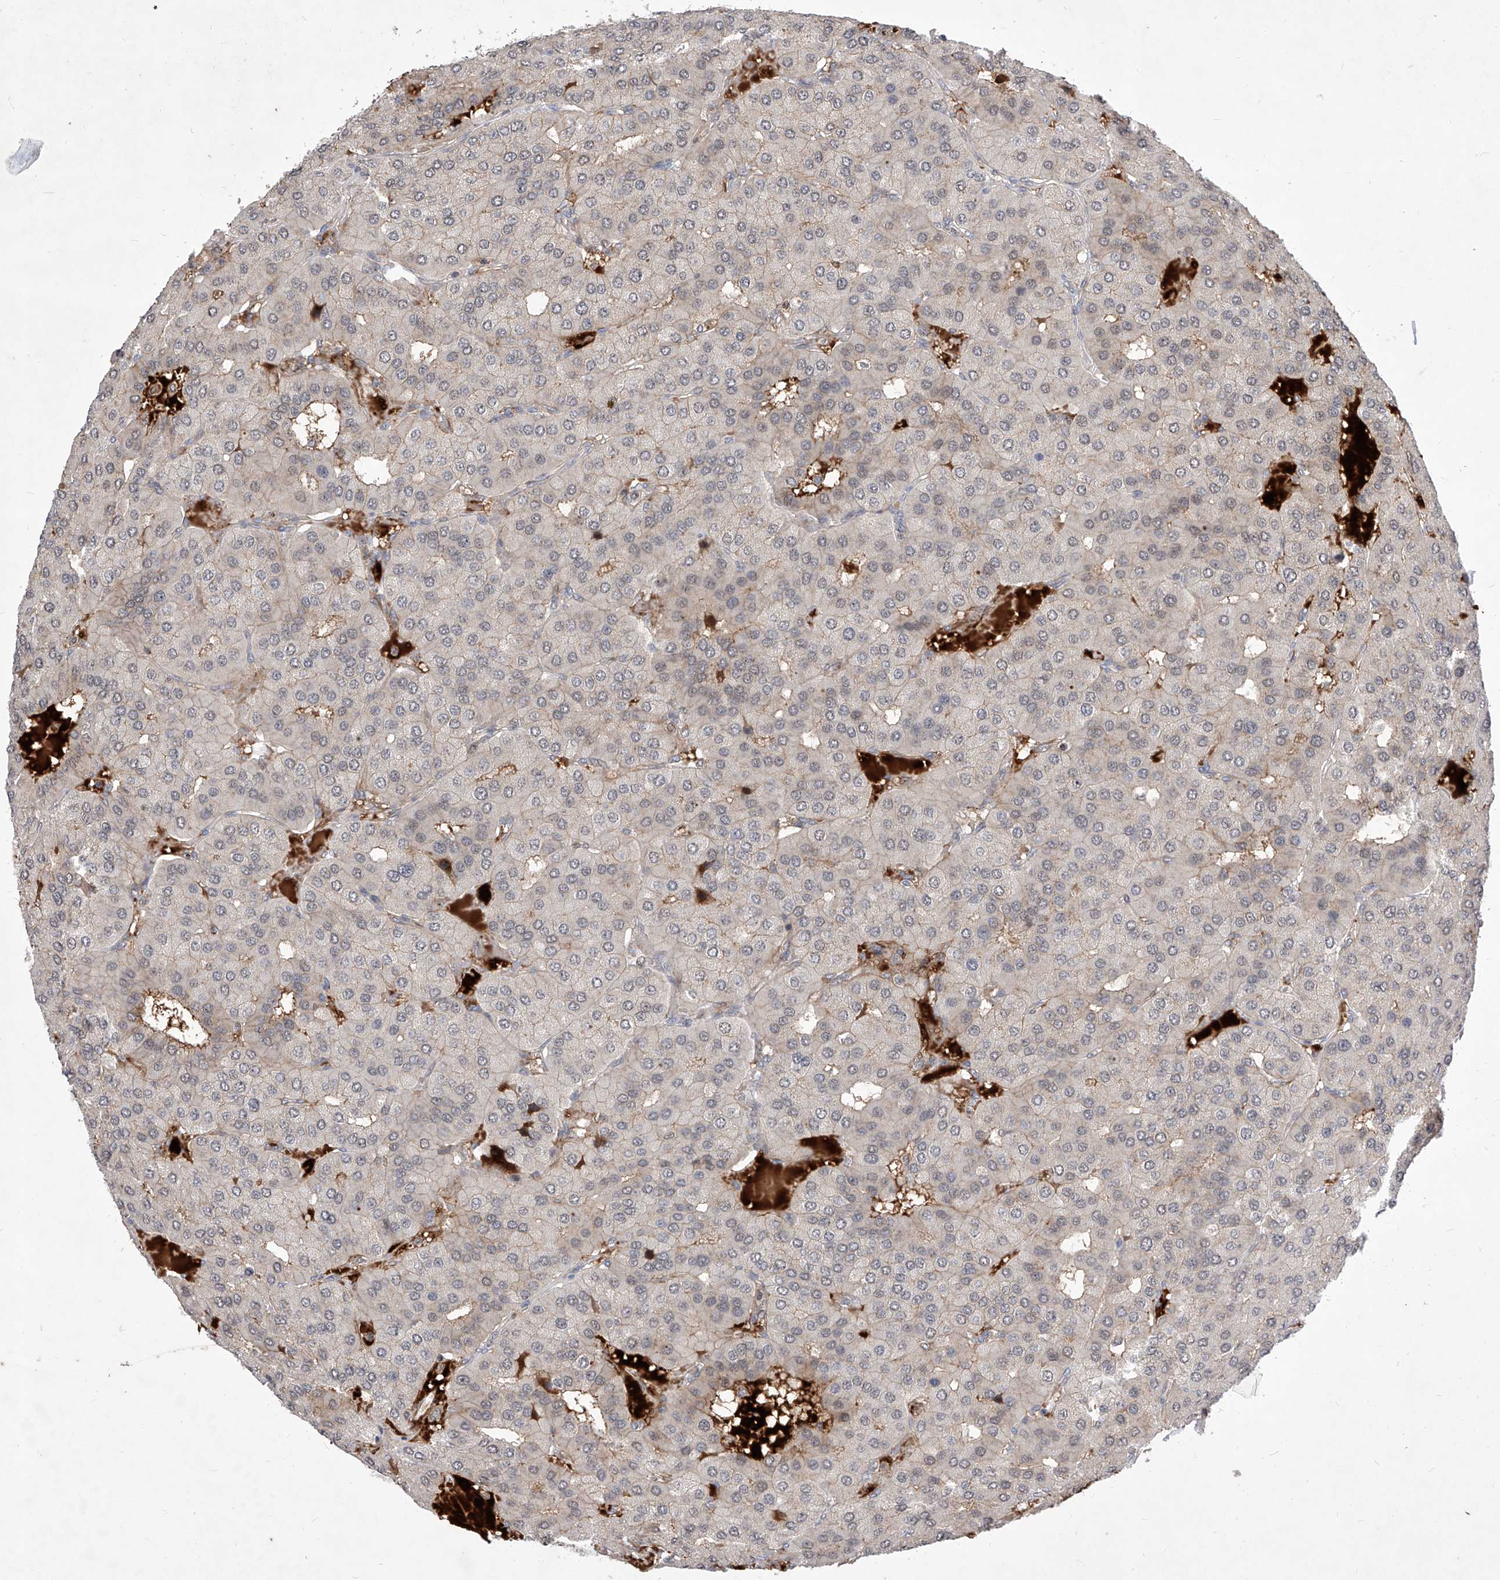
{"staining": {"intensity": "negative", "quantity": "none", "location": "none"}, "tissue": "parathyroid gland", "cell_type": "Glandular cells", "image_type": "normal", "snomed": [{"axis": "morphology", "description": "Normal tissue, NOS"}, {"axis": "morphology", "description": "Adenoma, NOS"}, {"axis": "topography", "description": "Parathyroid gland"}], "caption": "This is a image of immunohistochemistry staining of benign parathyroid gland, which shows no staining in glandular cells. The staining is performed using DAB brown chromogen with nuclei counter-stained in using hematoxylin.", "gene": "LGR4", "patient": {"sex": "female", "age": 86}}